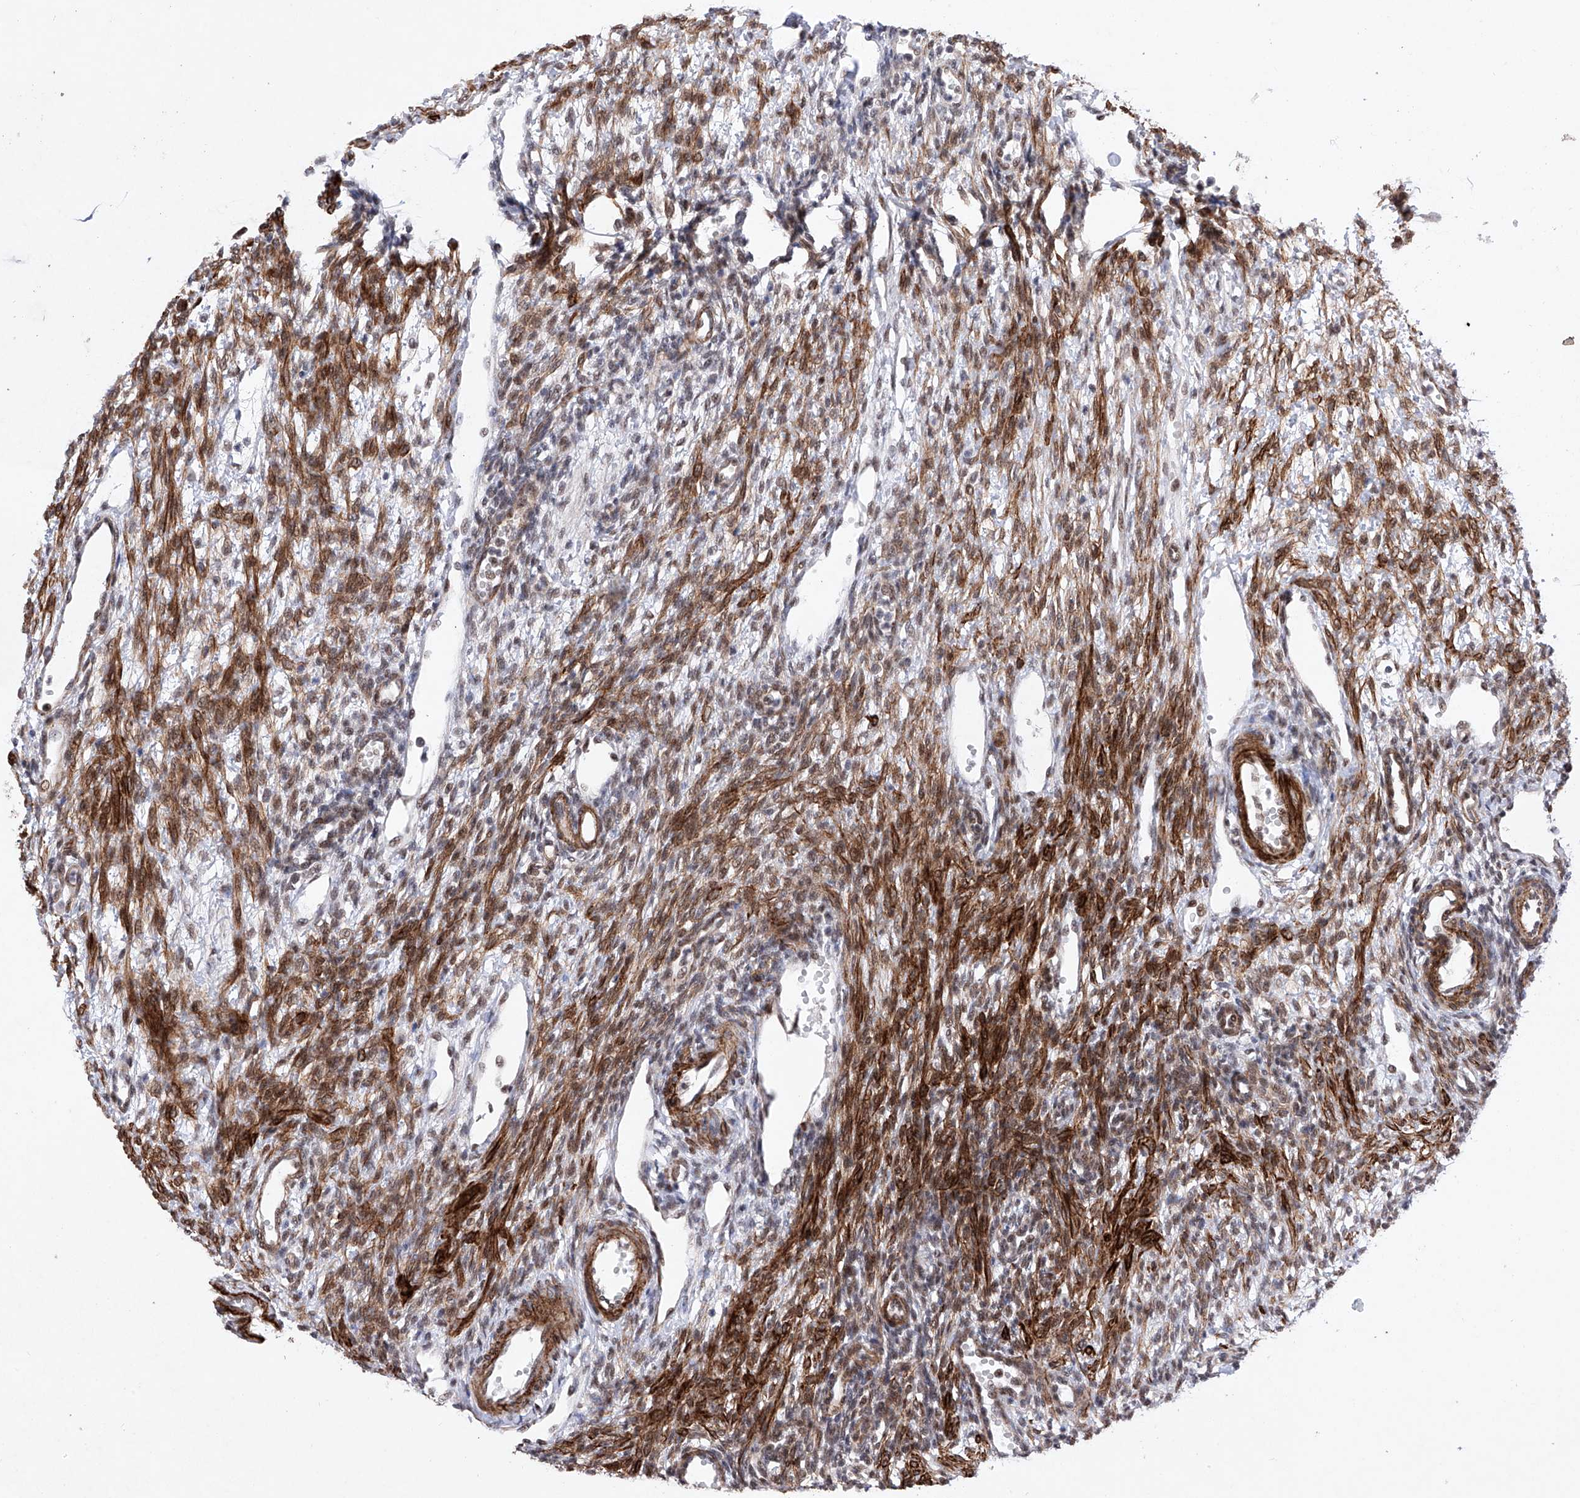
{"staining": {"intensity": "strong", "quantity": "<25%", "location": "nuclear"}, "tissue": "ovary", "cell_type": "Ovarian stroma cells", "image_type": "normal", "snomed": [{"axis": "morphology", "description": "Normal tissue, NOS"}, {"axis": "morphology", "description": "Cyst, NOS"}, {"axis": "topography", "description": "Ovary"}], "caption": "A photomicrograph of human ovary stained for a protein reveals strong nuclear brown staining in ovarian stroma cells. (DAB (3,3'-diaminobenzidine) = brown stain, brightfield microscopy at high magnification).", "gene": "NFATC4", "patient": {"sex": "female", "age": 33}}